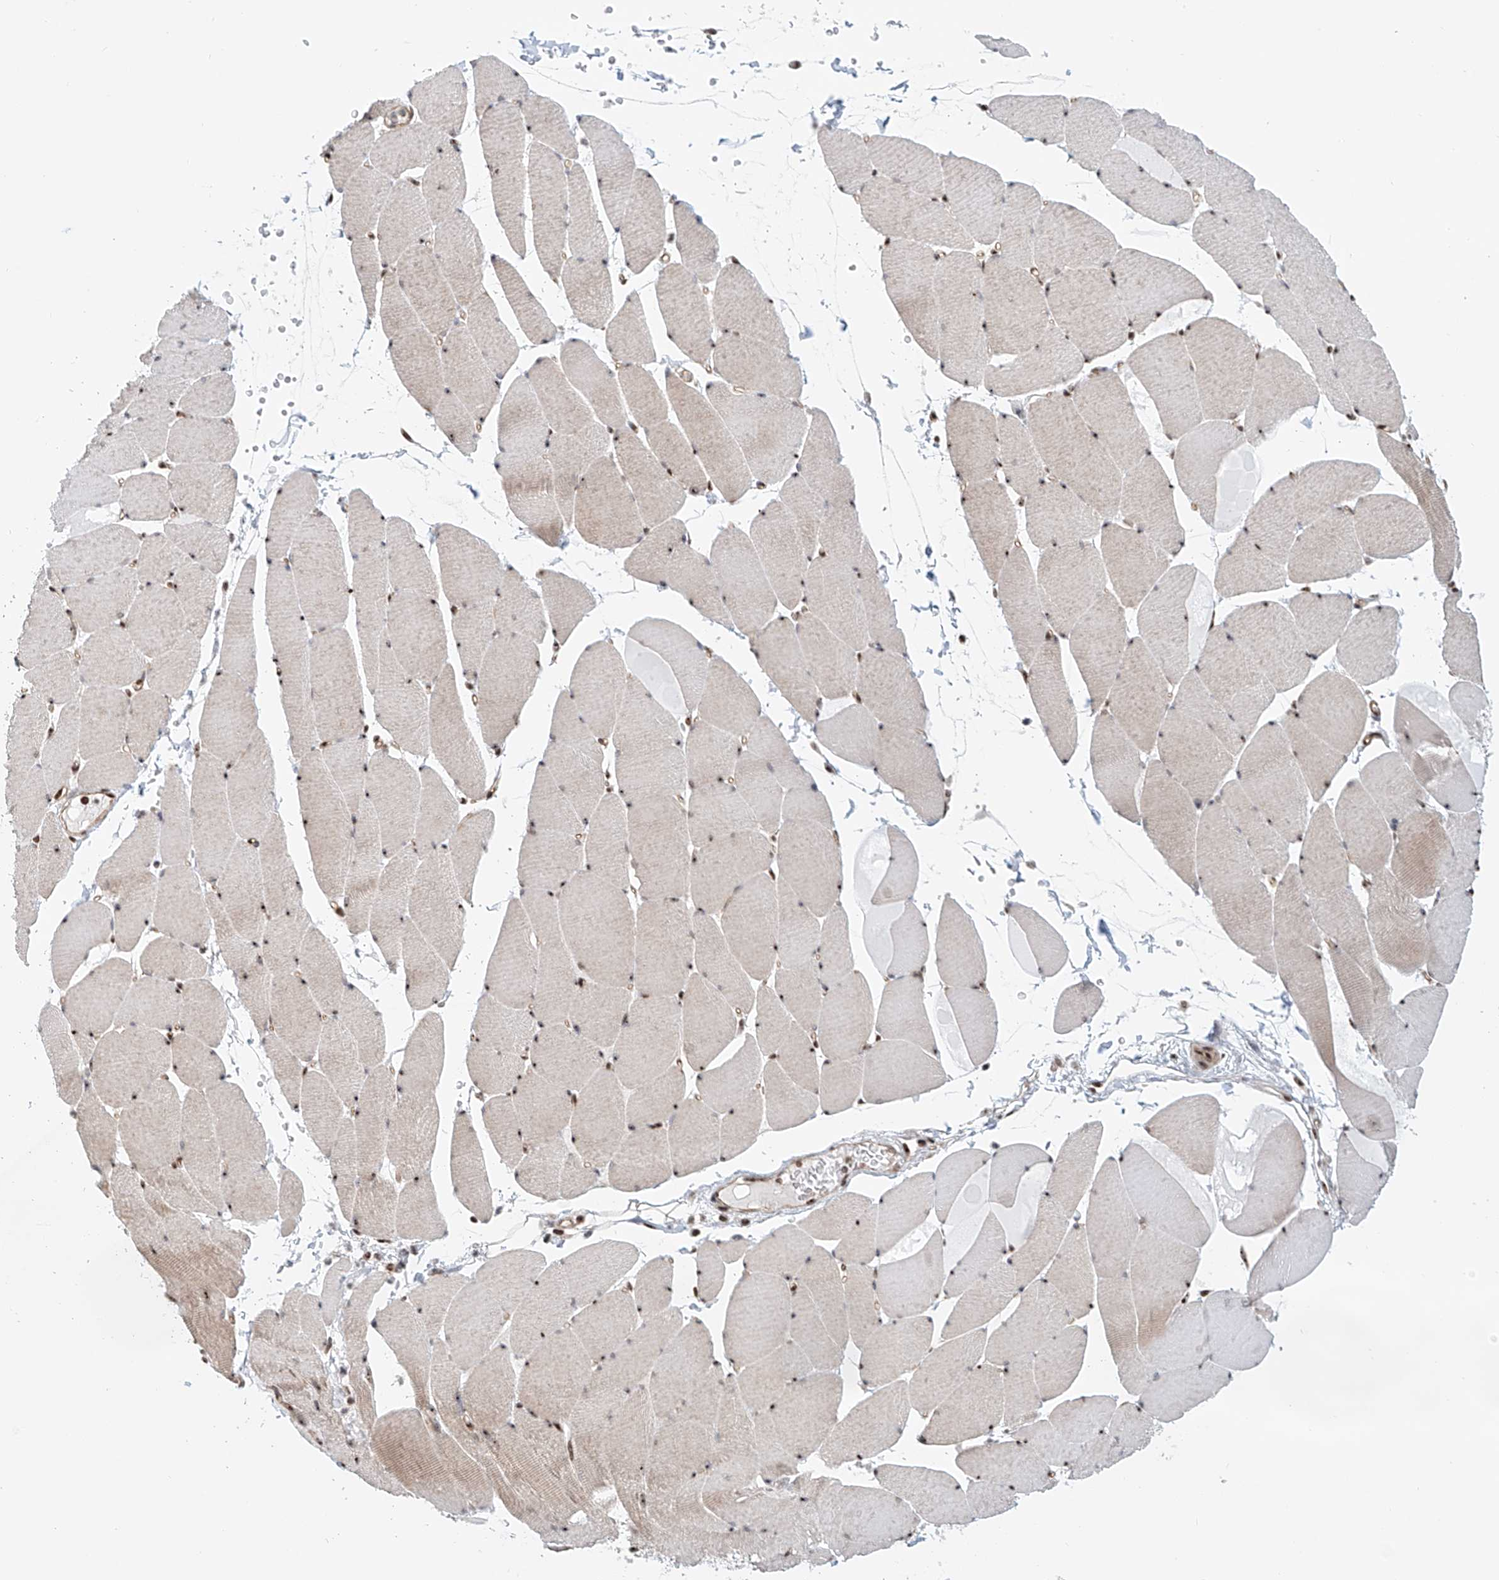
{"staining": {"intensity": "moderate", "quantity": ">75%", "location": "cytoplasmic/membranous,nuclear"}, "tissue": "skeletal muscle", "cell_type": "Myocytes", "image_type": "normal", "snomed": [{"axis": "morphology", "description": "Normal tissue, NOS"}, {"axis": "topography", "description": "Skeletal muscle"}, {"axis": "topography", "description": "Head-Neck"}], "caption": "A micrograph showing moderate cytoplasmic/membranous,nuclear positivity in approximately >75% of myocytes in benign skeletal muscle, as visualized by brown immunohistochemical staining.", "gene": "PRUNE2", "patient": {"sex": "male", "age": 66}}